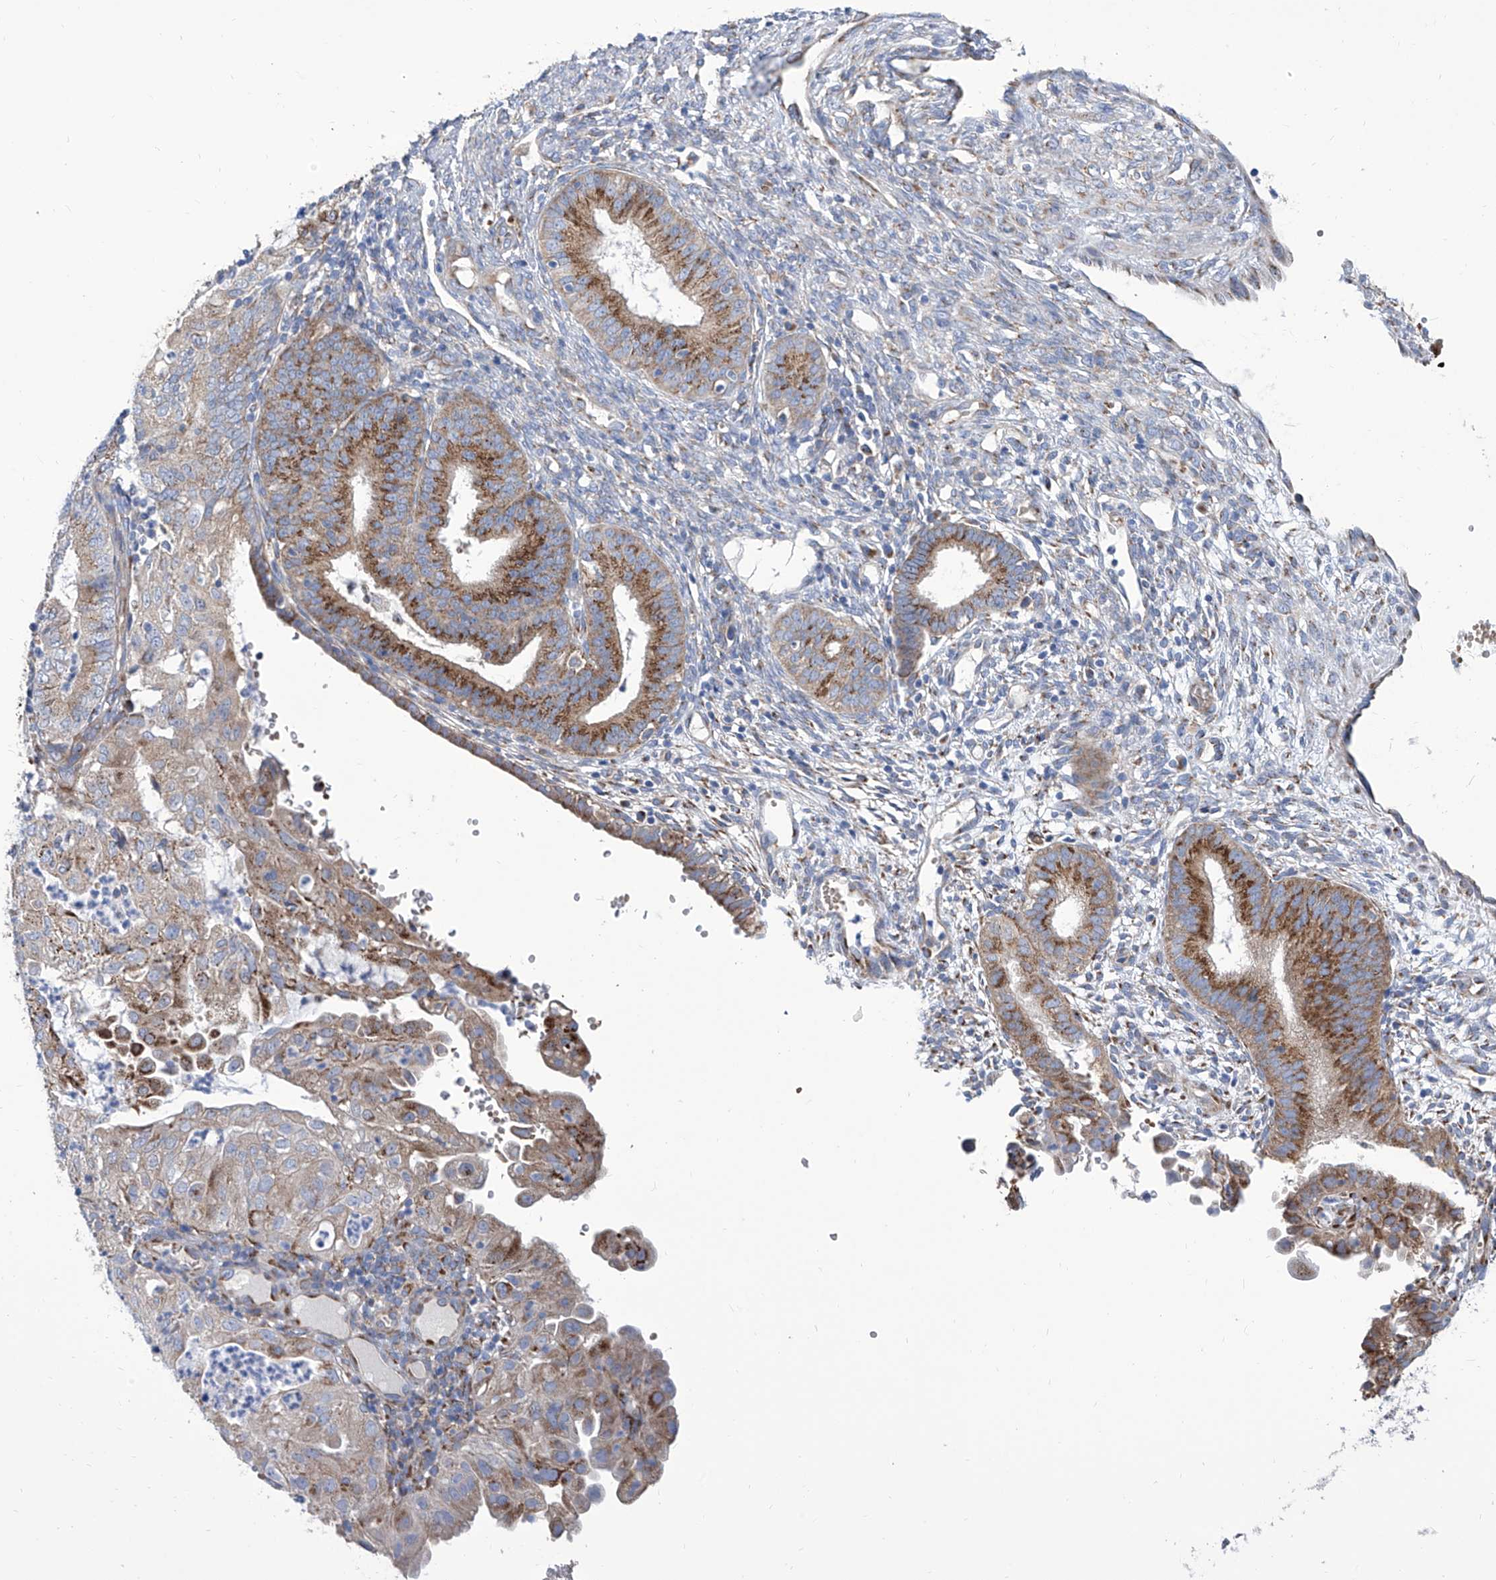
{"staining": {"intensity": "moderate", "quantity": ">75%", "location": "cytoplasmic/membranous"}, "tissue": "endometrial cancer", "cell_type": "Tumor cells", "image_type": "cancer", "snomed": [{"axis": "morphology", "description": "Adenocarcinoma, NOS"}, {"axis": "topography", "description": "Endometrium"}], "caption": "A brown stain labels moderate cytoplasmic/membranous expression of a protein in adenocarcinoma (endometrial) tumor cells. Ihc stains the protein in brown and the nuclei are stained blue.", "gene": "TJAP1", "patient": {"sex": "female", "age": 51}}